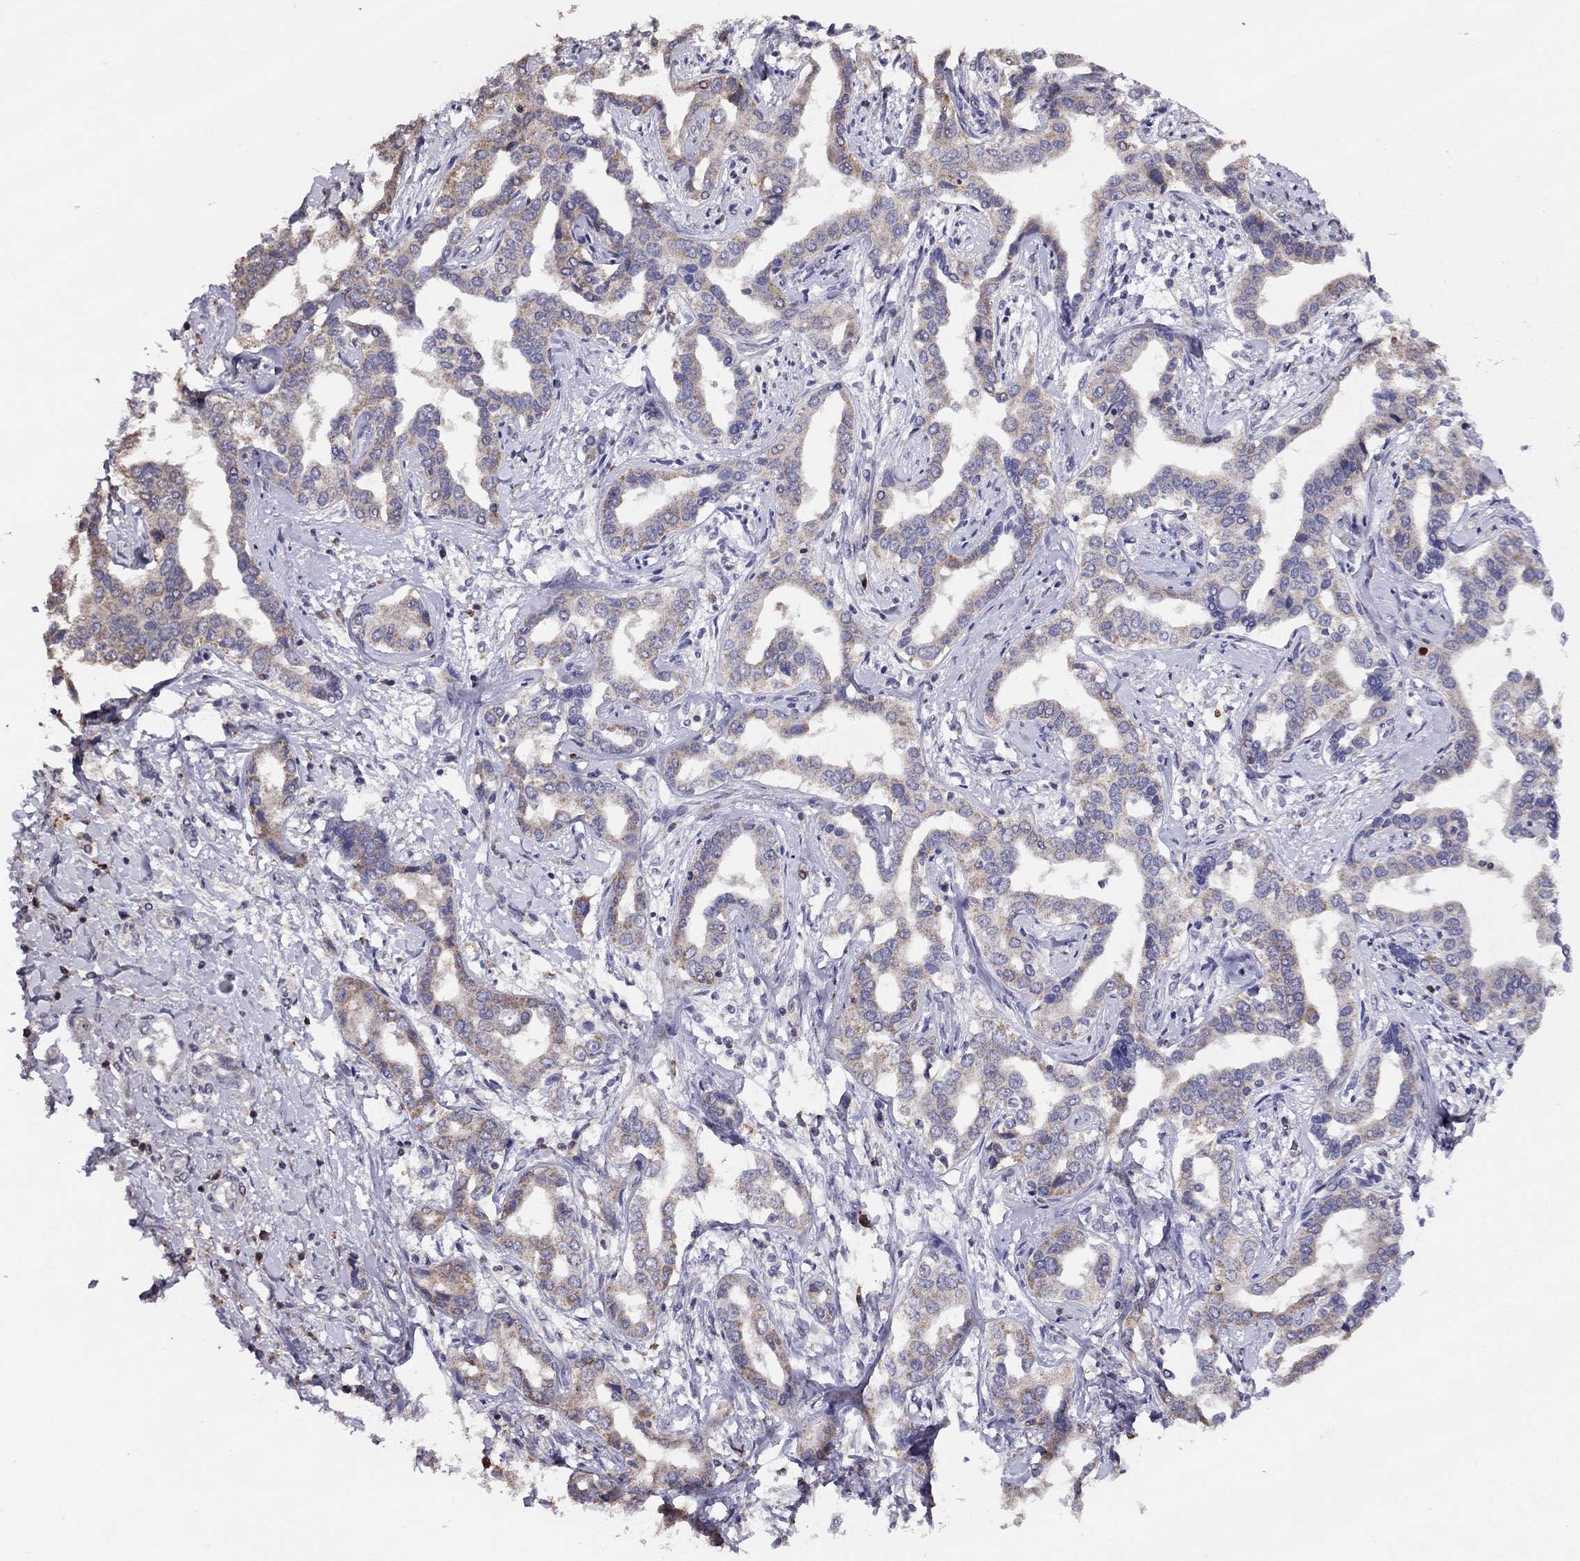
{"staining": {"intensity": "weak", "quantity": "<25%", "location": "cytoplasmic/membranous"}, "tissue": "liver cancer", "cell_type": "Tumor cells", "image_type": "cancer", "snomed": [{"axis": "morphology", "description": "Cholangiocarcinoma"}, {"axis": "topography", "description": "Liver"}], "caption": "Protein analysis of liver cancer exhibits no significant expression in tumor cells.", "gene": "CITED1", "patient": {"sex": "male", "age": 59}}